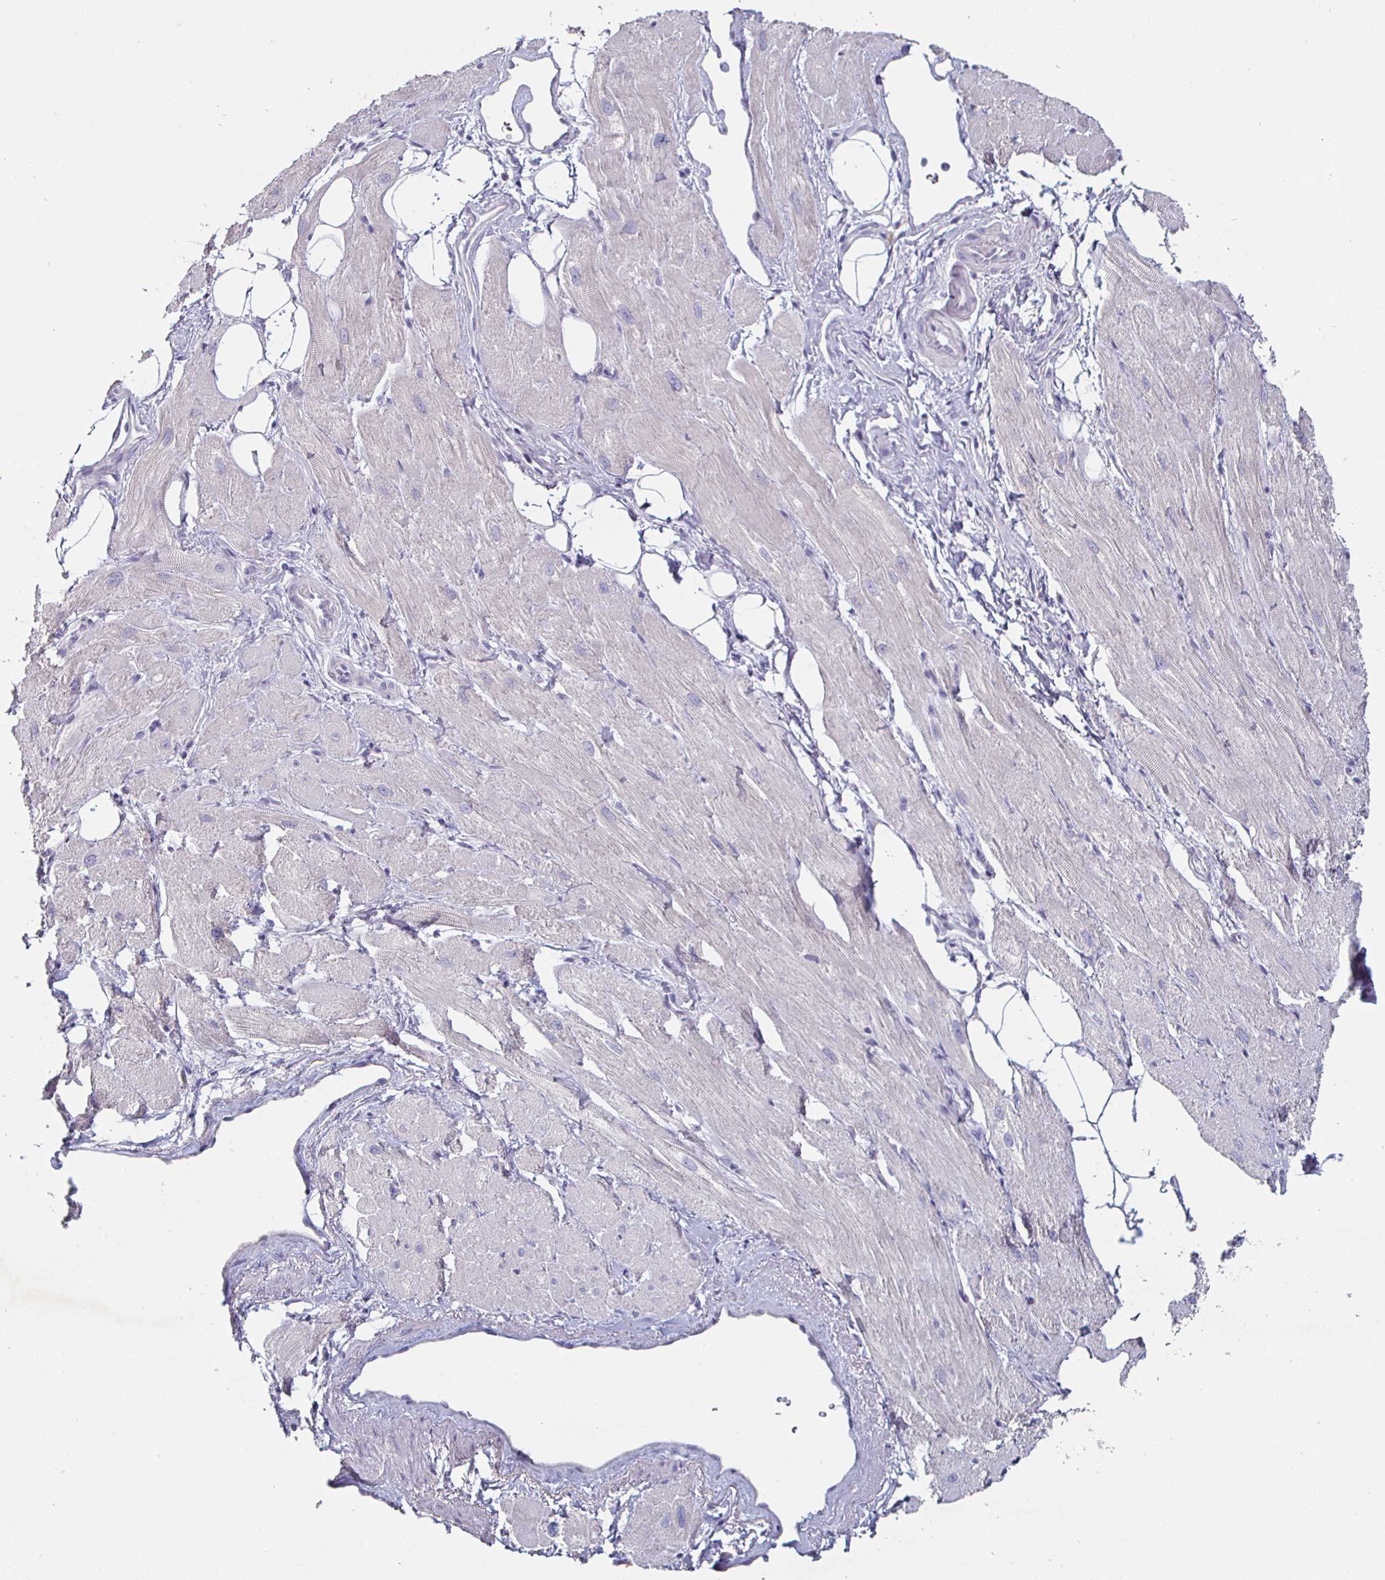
{"staining": {"intensity": "negative", "quantity": "none", "location": "none"}, "tissue": "heart muscle", "cell_type": "Cardiomyocytes", "image_type": "normal", "snomed": [{"axis": "morphology", "description": "Normal tissue, NOS"}, {"axis": "topography", "description": "Heart"}], "caption": "Photomicrograph shows no significant protein positivity in cardiomyocytes of normal heart muscle.", "gene": "ENPP1", "patient": {"sex": "male", "age": 62}}